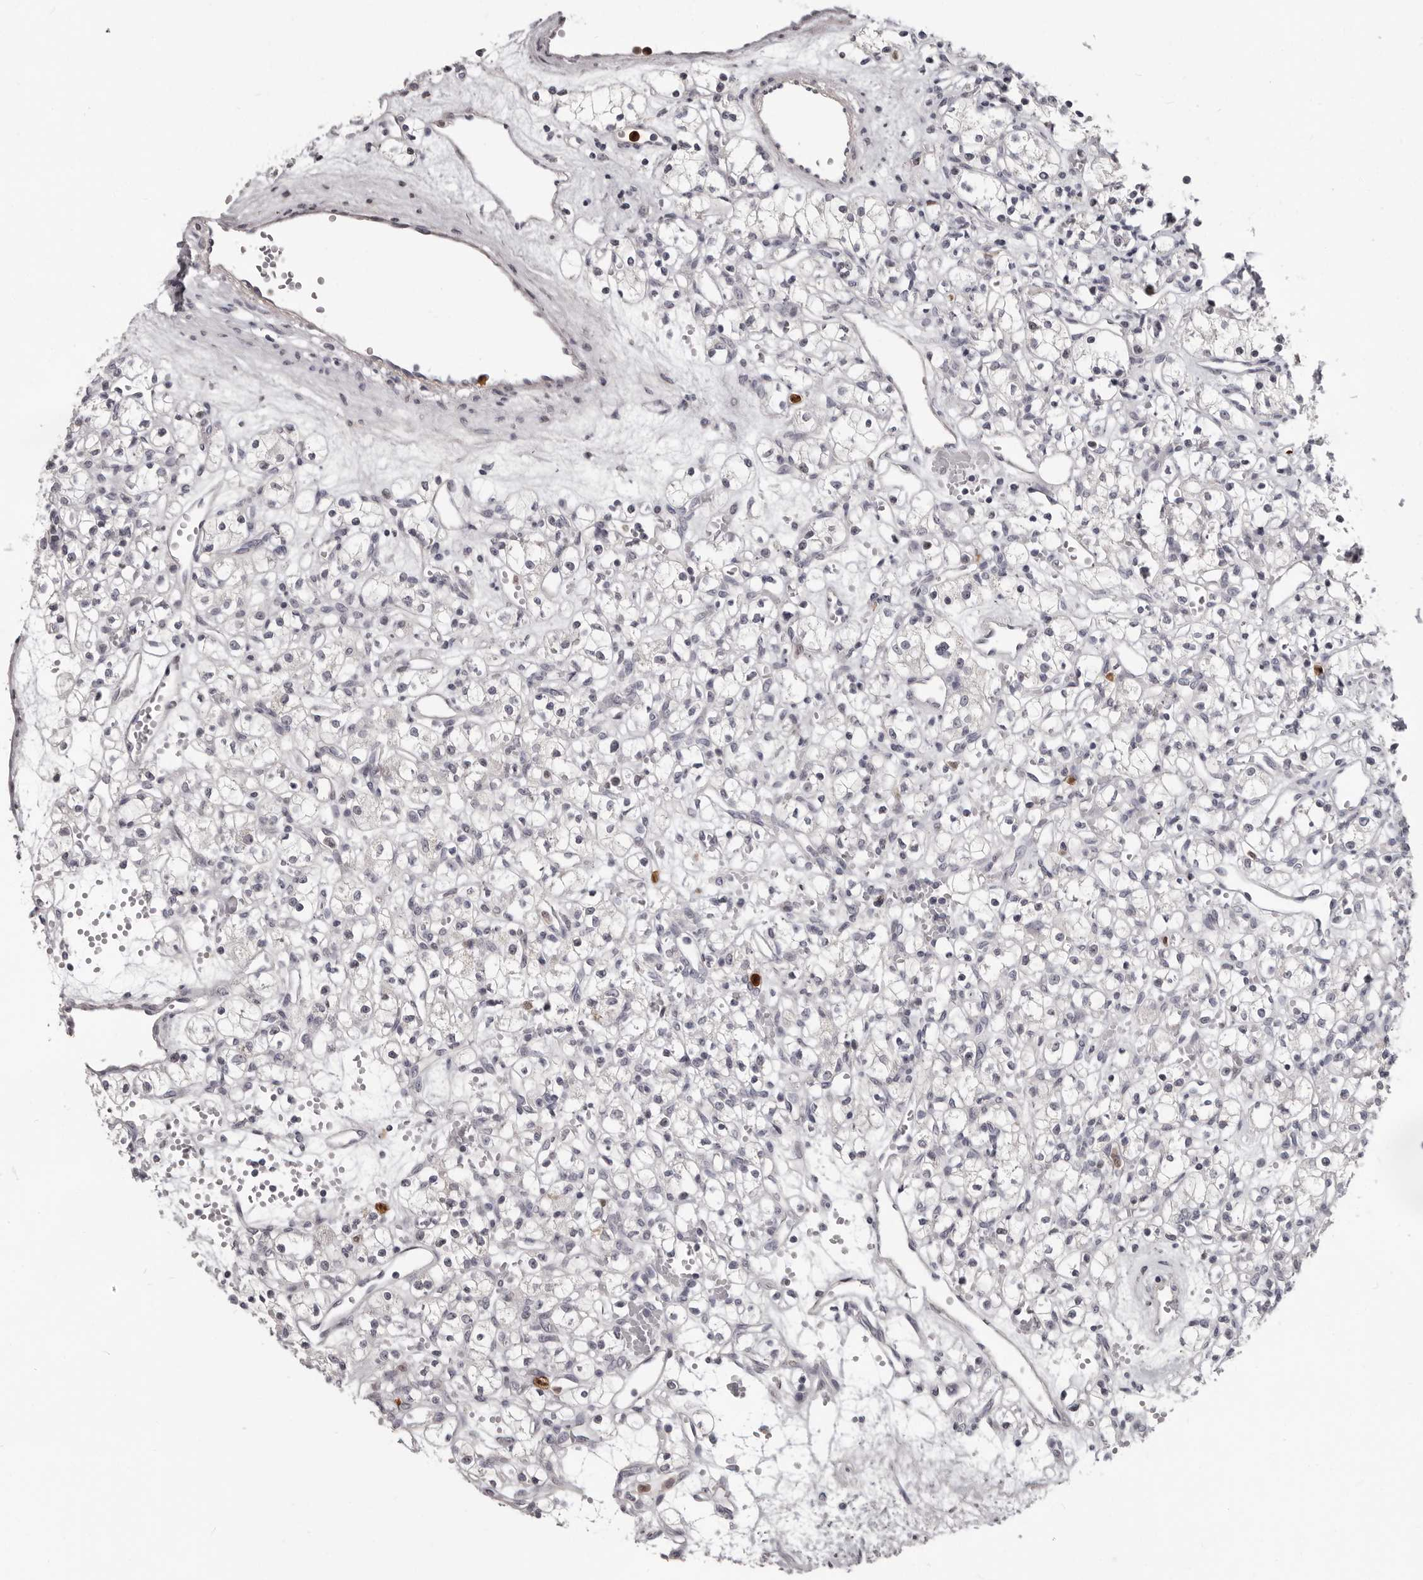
{"staining": {"intensity": "negative", "quantity": "none", "location": "none"}, "tissue": "renal cancer", "cell_type": "Tumor cells", "image_type": "cancer", "snomed": [{"axis": "morphology", "description": "Adenocarcinoma, NOS"}, {"axis": "topography", "description": "Kidney"}], "caption": "Tumor cells show no significant staining in renal cancer (adenocarcinoma).", "gene": "GPR157", "patient": {"sex": "female", "age": 59}}